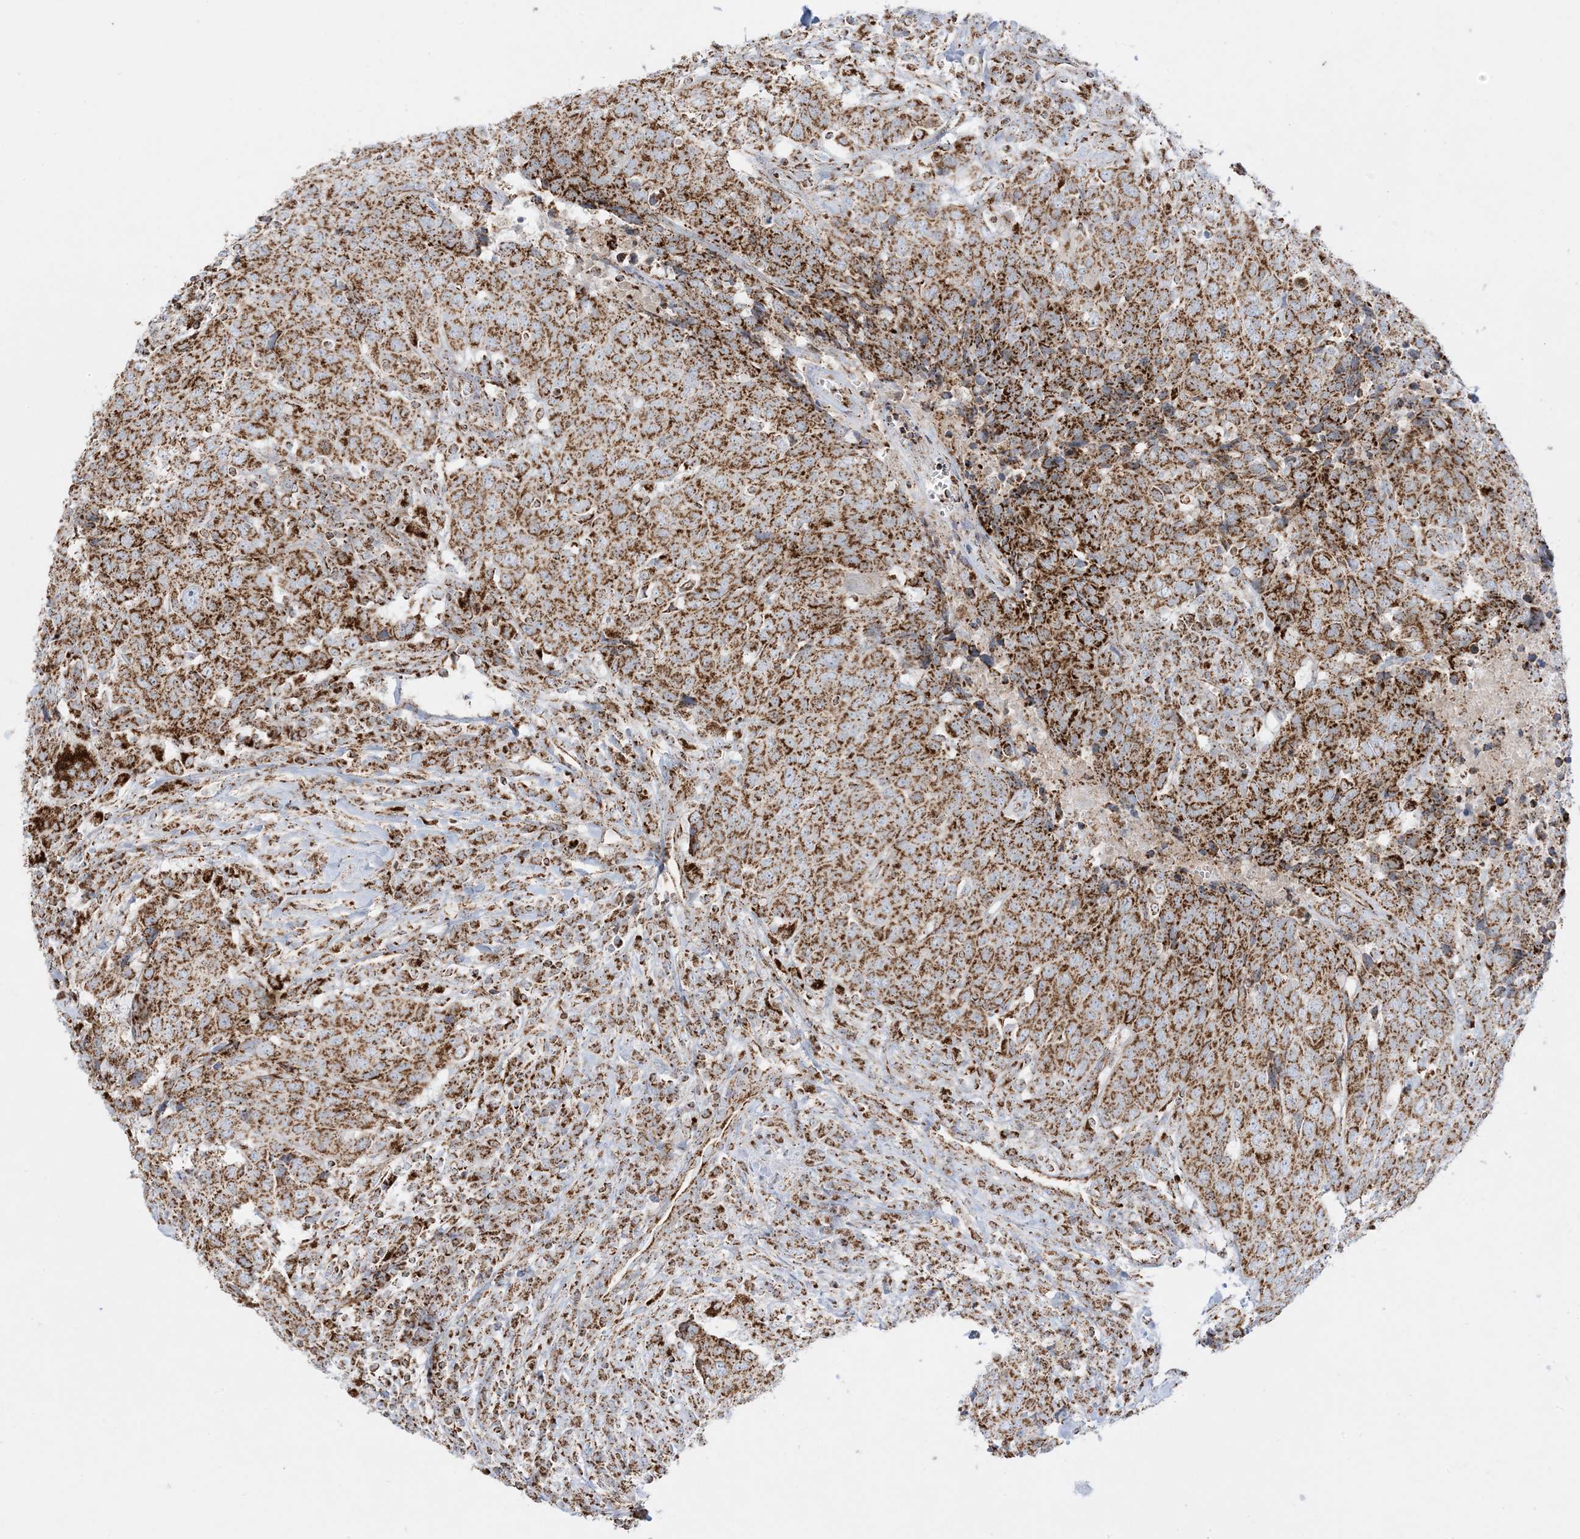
{"staining": {"intensity": "moderate", "quantity": ">75%", "location": "cytoplasmic/membranous"}, "tissue": "head and neck cancer", "cell_type": "Tumor cells", "image_type": "cancer", "snomed": [{"axis": "morphology", "description": "Squamous cell carcinoma, NOS"}, {"axis": "topography", "description": "Head-Neck"}], "caption": "Tumor cells reveal medium levels of moderate cytoplasmic/membranous expression in about >75% of cells in head and neck cancer.", "gene": "MRPS36", "patient": {"sex": "male", "age": 66}}